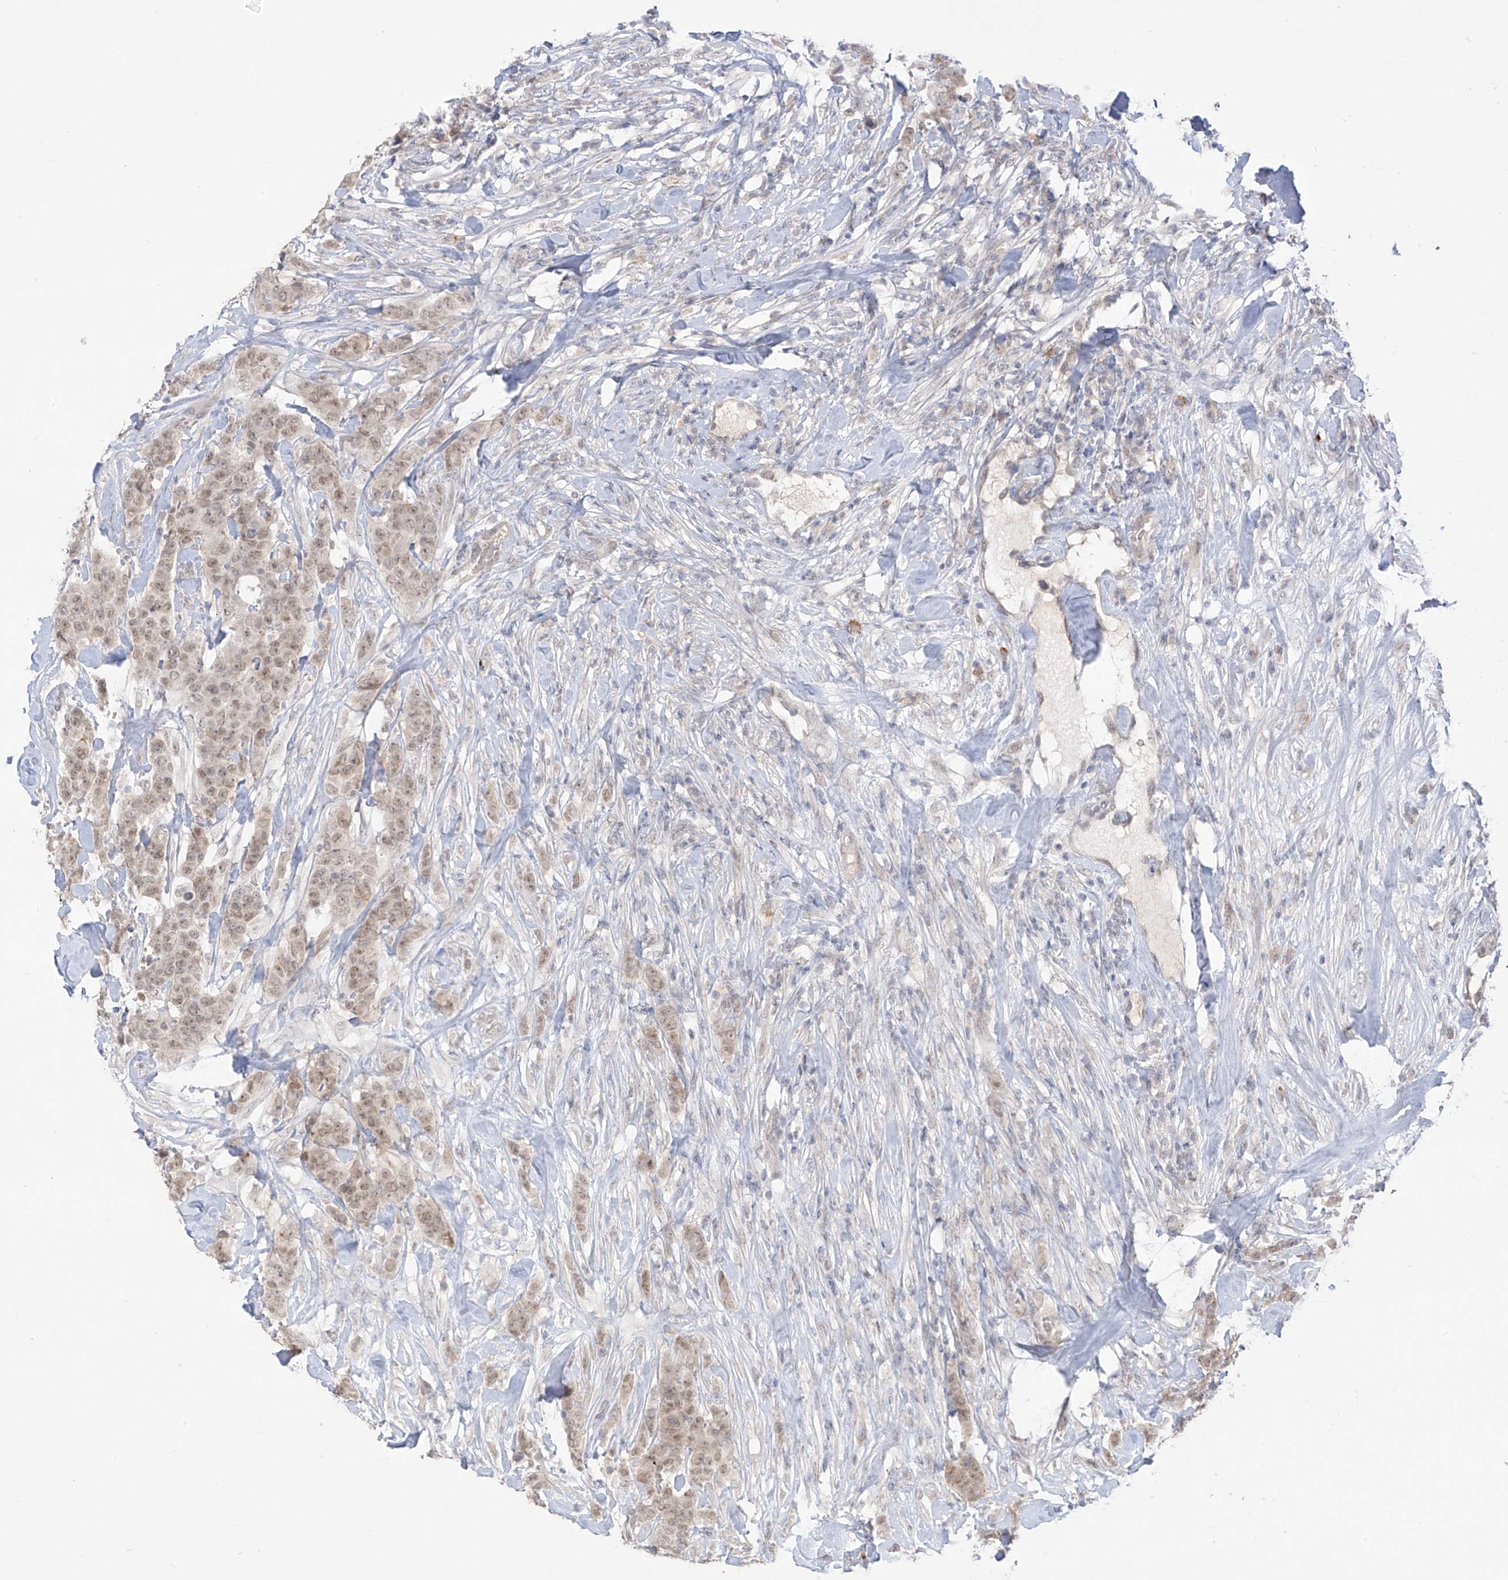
{"staining": {"intensity": "weak", "quantity": ">75%", "location": "nuclear"}, "tissue": "breast cancer", "cell_type": "Tumor cells", "image_type": "cancer", "snomed": [{"axis": "morphology", "description": "Duct carcinoma"}, {"axis": "topography", "description": "Breast"}], "caption": "This is a histology image of immunohistochemistry (IHC) staining of intraductal carcinoma (breast), which shows weak expression in the nuclear of tumor cells.", "gene": "OGT", "patient": {"sex": "female", "age": 40}}